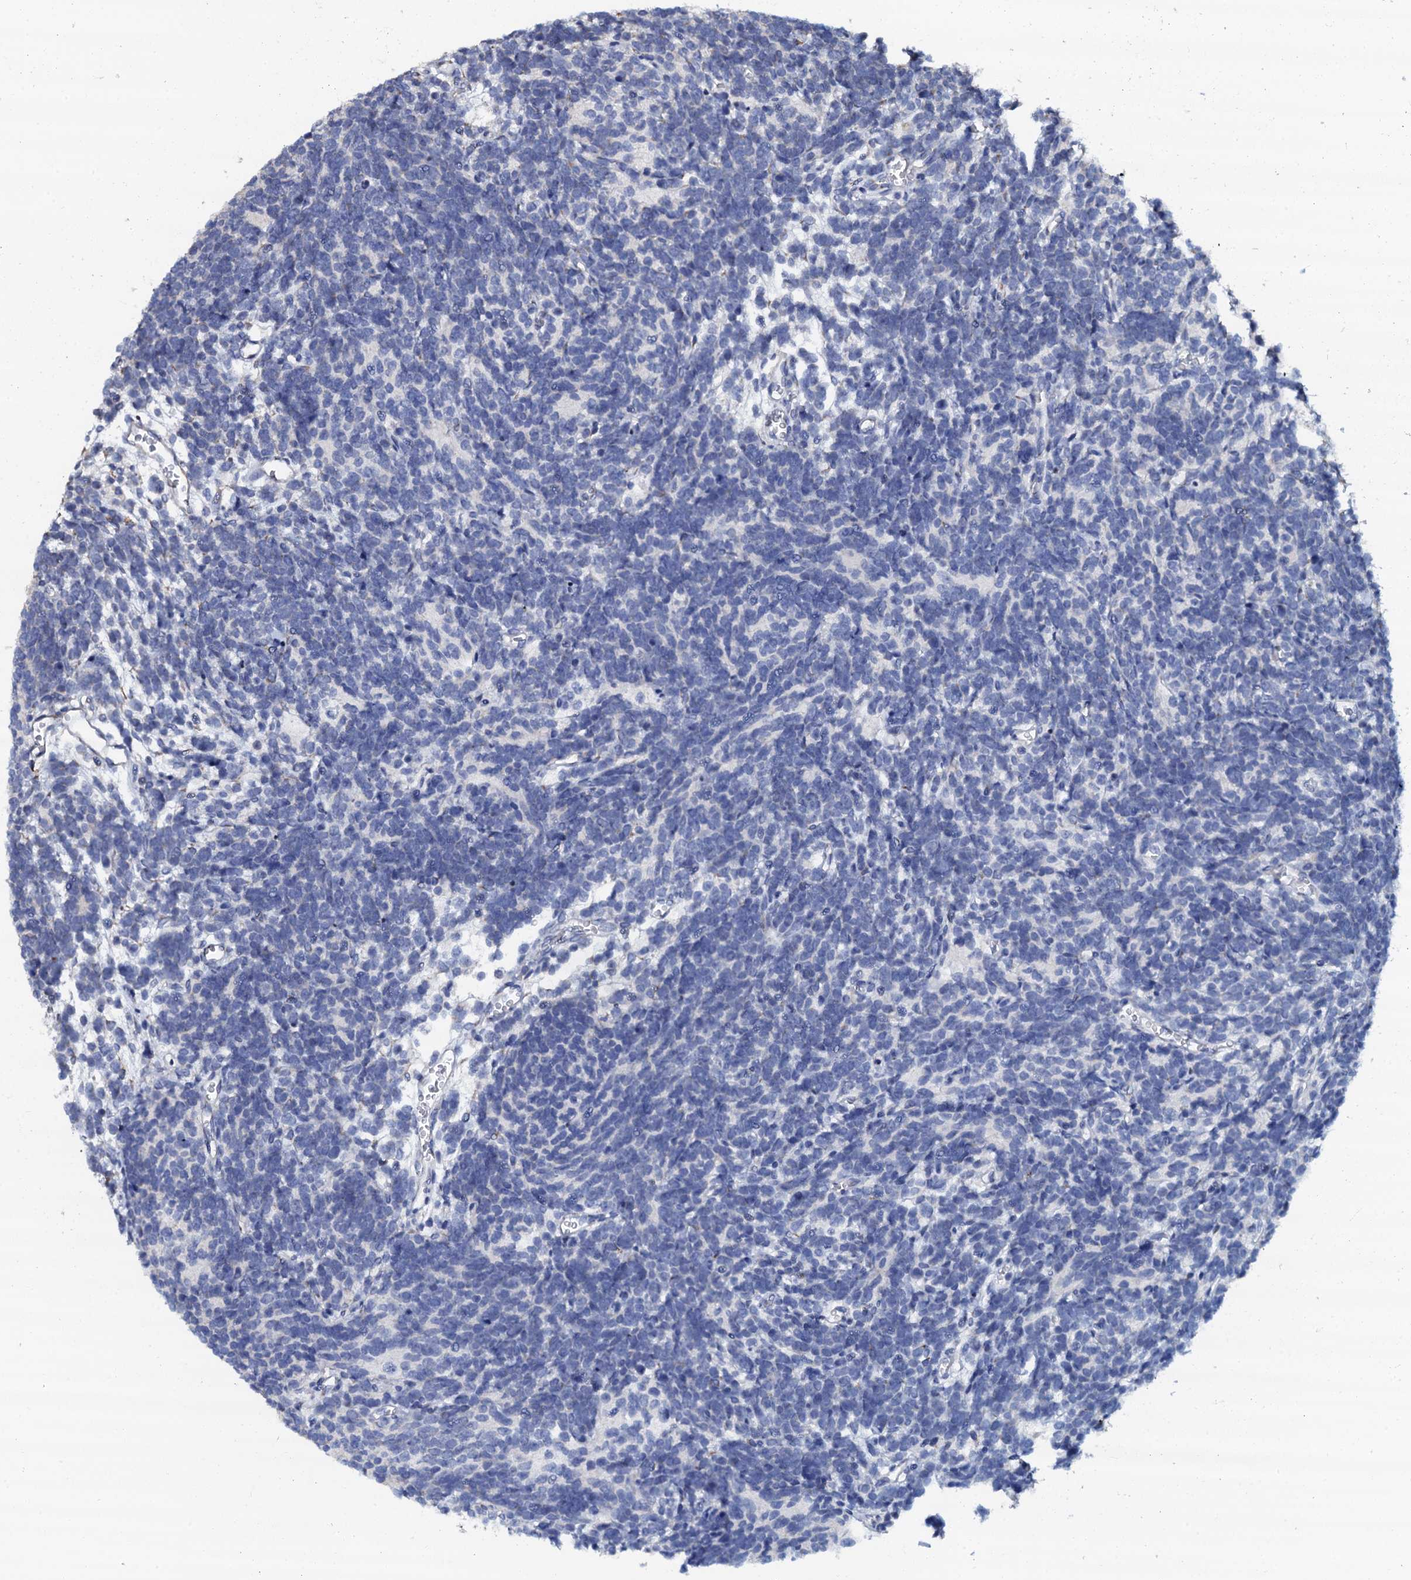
{"staining": {"intensity": "negative", "quantity": "none", "location": "none"}, "tissue": "glioma", "cell_type": "Tumor cells", "image_type": "cancer", "snomed": [{"axis": "morphology", "description": "Glioma, malignant, Low grade"}, {"axis": "topography", "description": "Brain"}], "caption": "Tumor cells are negative for protein expression in human glioma. Nuclei are stained in blue.", "gene": "AKAP3", "patient": {"sex": "female", "age": 1}}